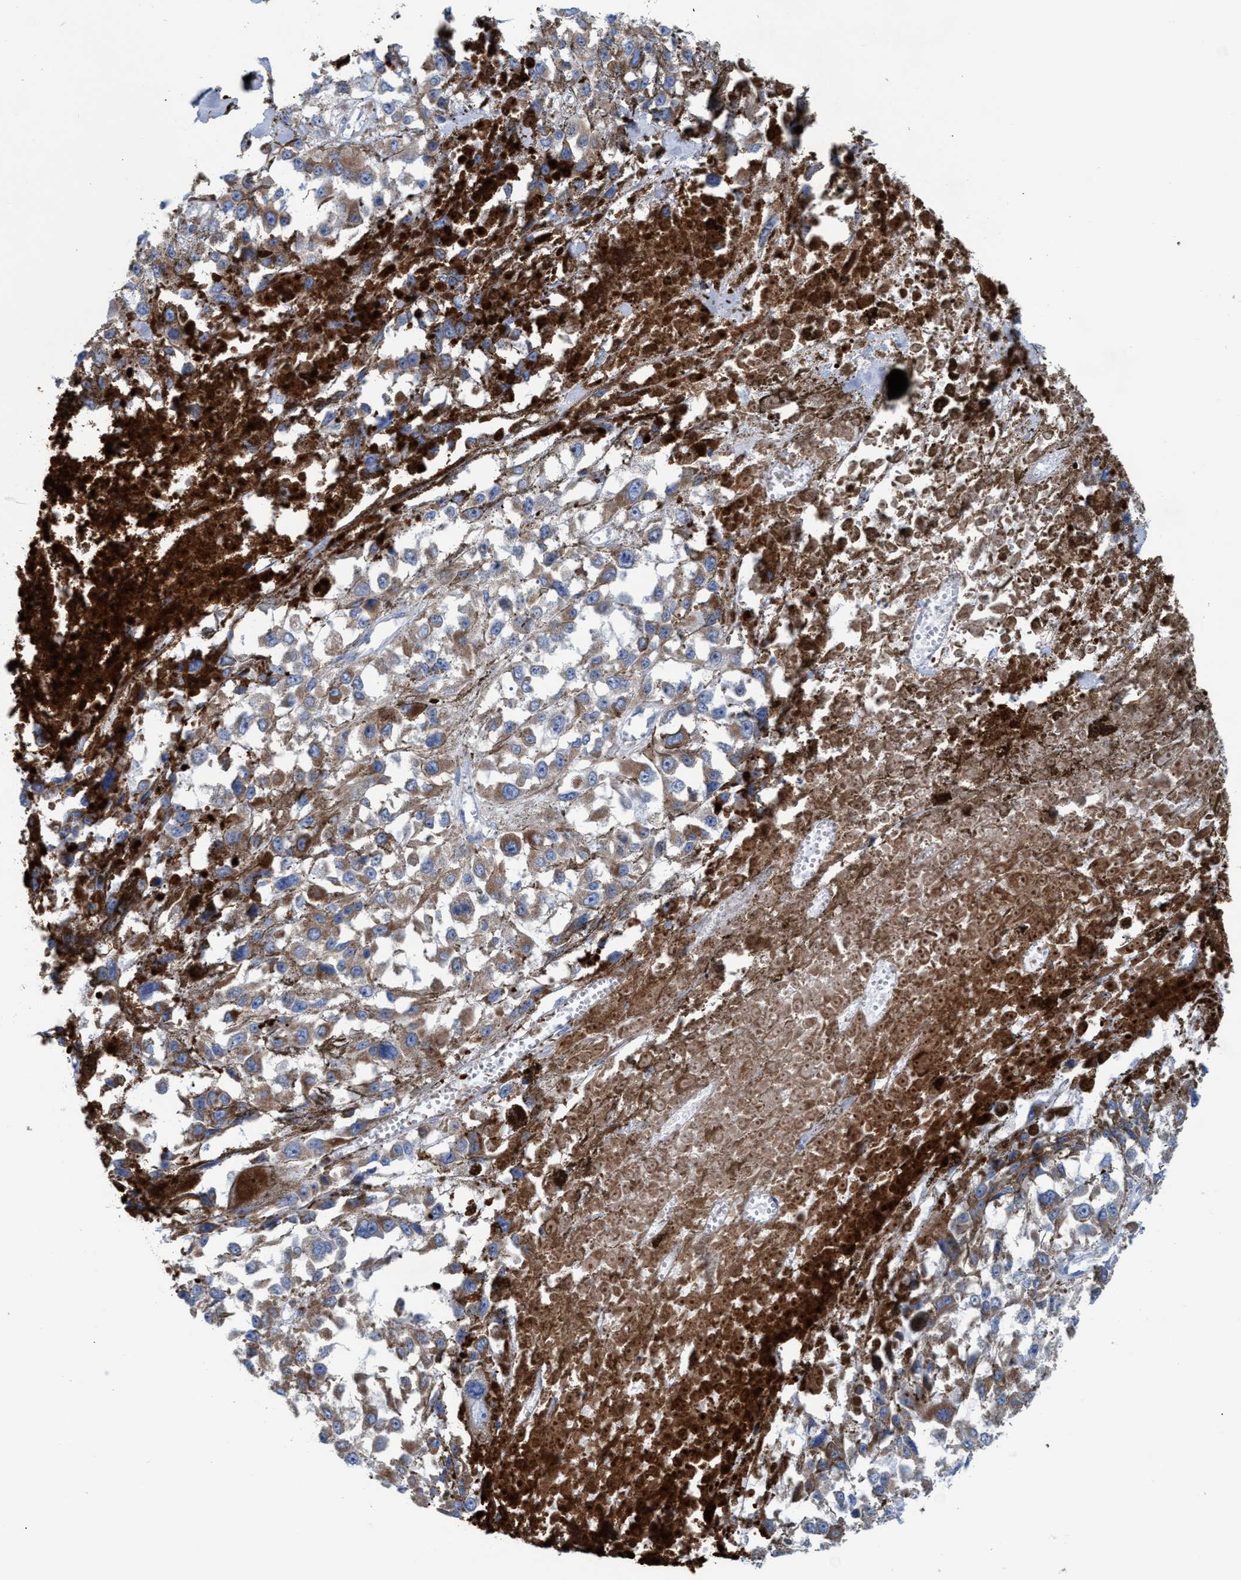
{"staining": {"intensity": "moderate", "quantity": ">75%", "location": "cytoplasmic/membranous"}, "tissue": "melanoma", "cell_type": "Tumor cells", "image_type": "cancer", "snomed": [{"axis": "morphology", "description": "Malignant melanoma, Metastatic site"}, {"axis": "topography", "description": "Lymph node"}], "caption": "Melanoma tissue demonstrates moderate cytoplasmic/membranous staining in about >75% of tumor cells, visualized by immunohistochemistry. The protein is shown in brown color, while the nuclei are stained blue.", "gene": "GGA3", "patient": {"sex": "male", "age": 59}}